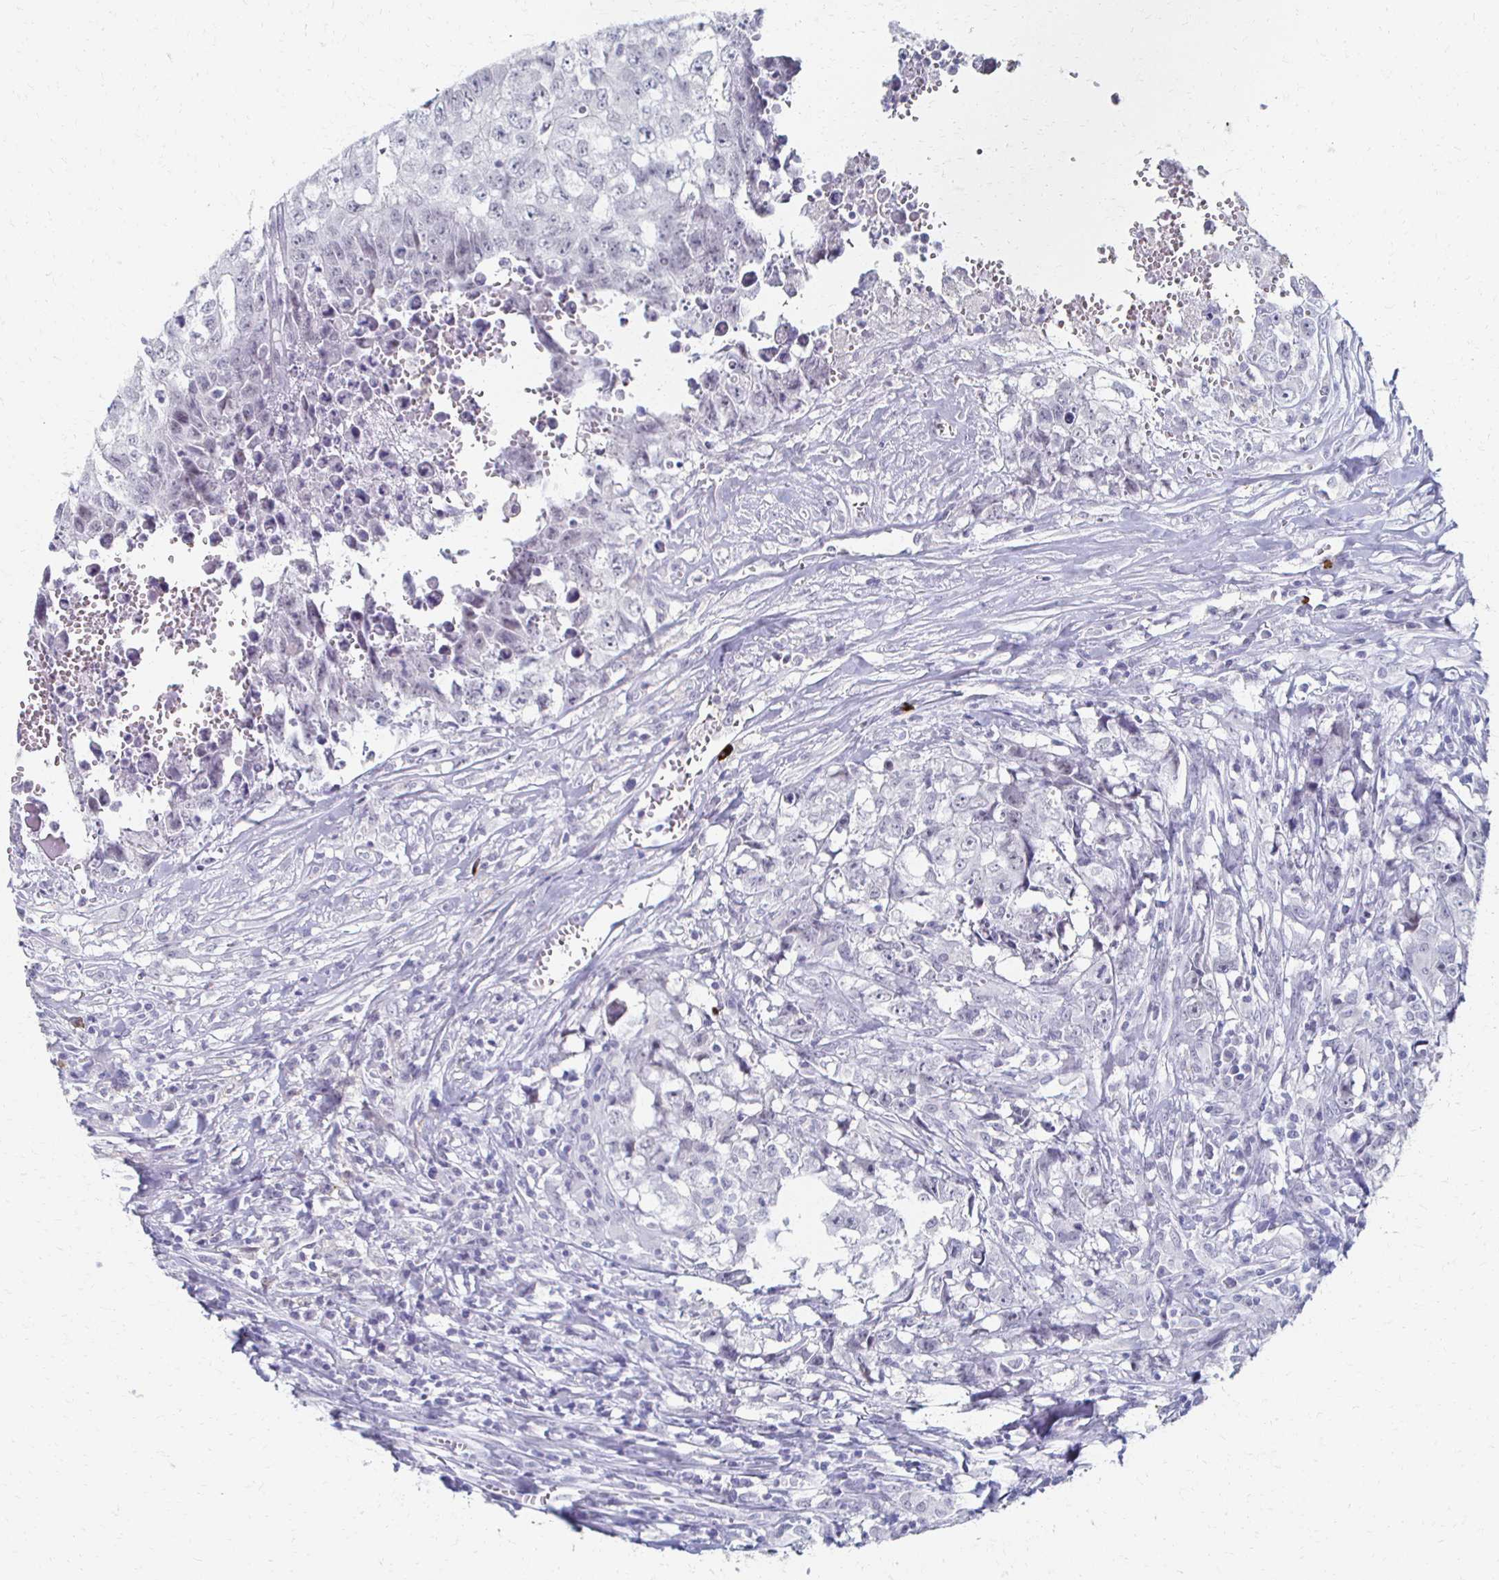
{"staining": {"intensity": "negative", "quantity": "none", "location": "none"}, "tissue": "testis cancer", "cell_type": "Tumor cells", "image_type": "cancer", "snomed": [{"axis": "morphology", "description": "Carcinoma, Embryonal, NOS"}, {"axis": "morphology", "description": "Teratoma, malignant, NOS"}, {"axis": "topography", "description": "Testis"}], "caption": "Tumor cells are negative for brown protein staining in malignant teratoma (testis).", "gene": "CXCR2", "patient": {"sex": "male", "age": 24}}